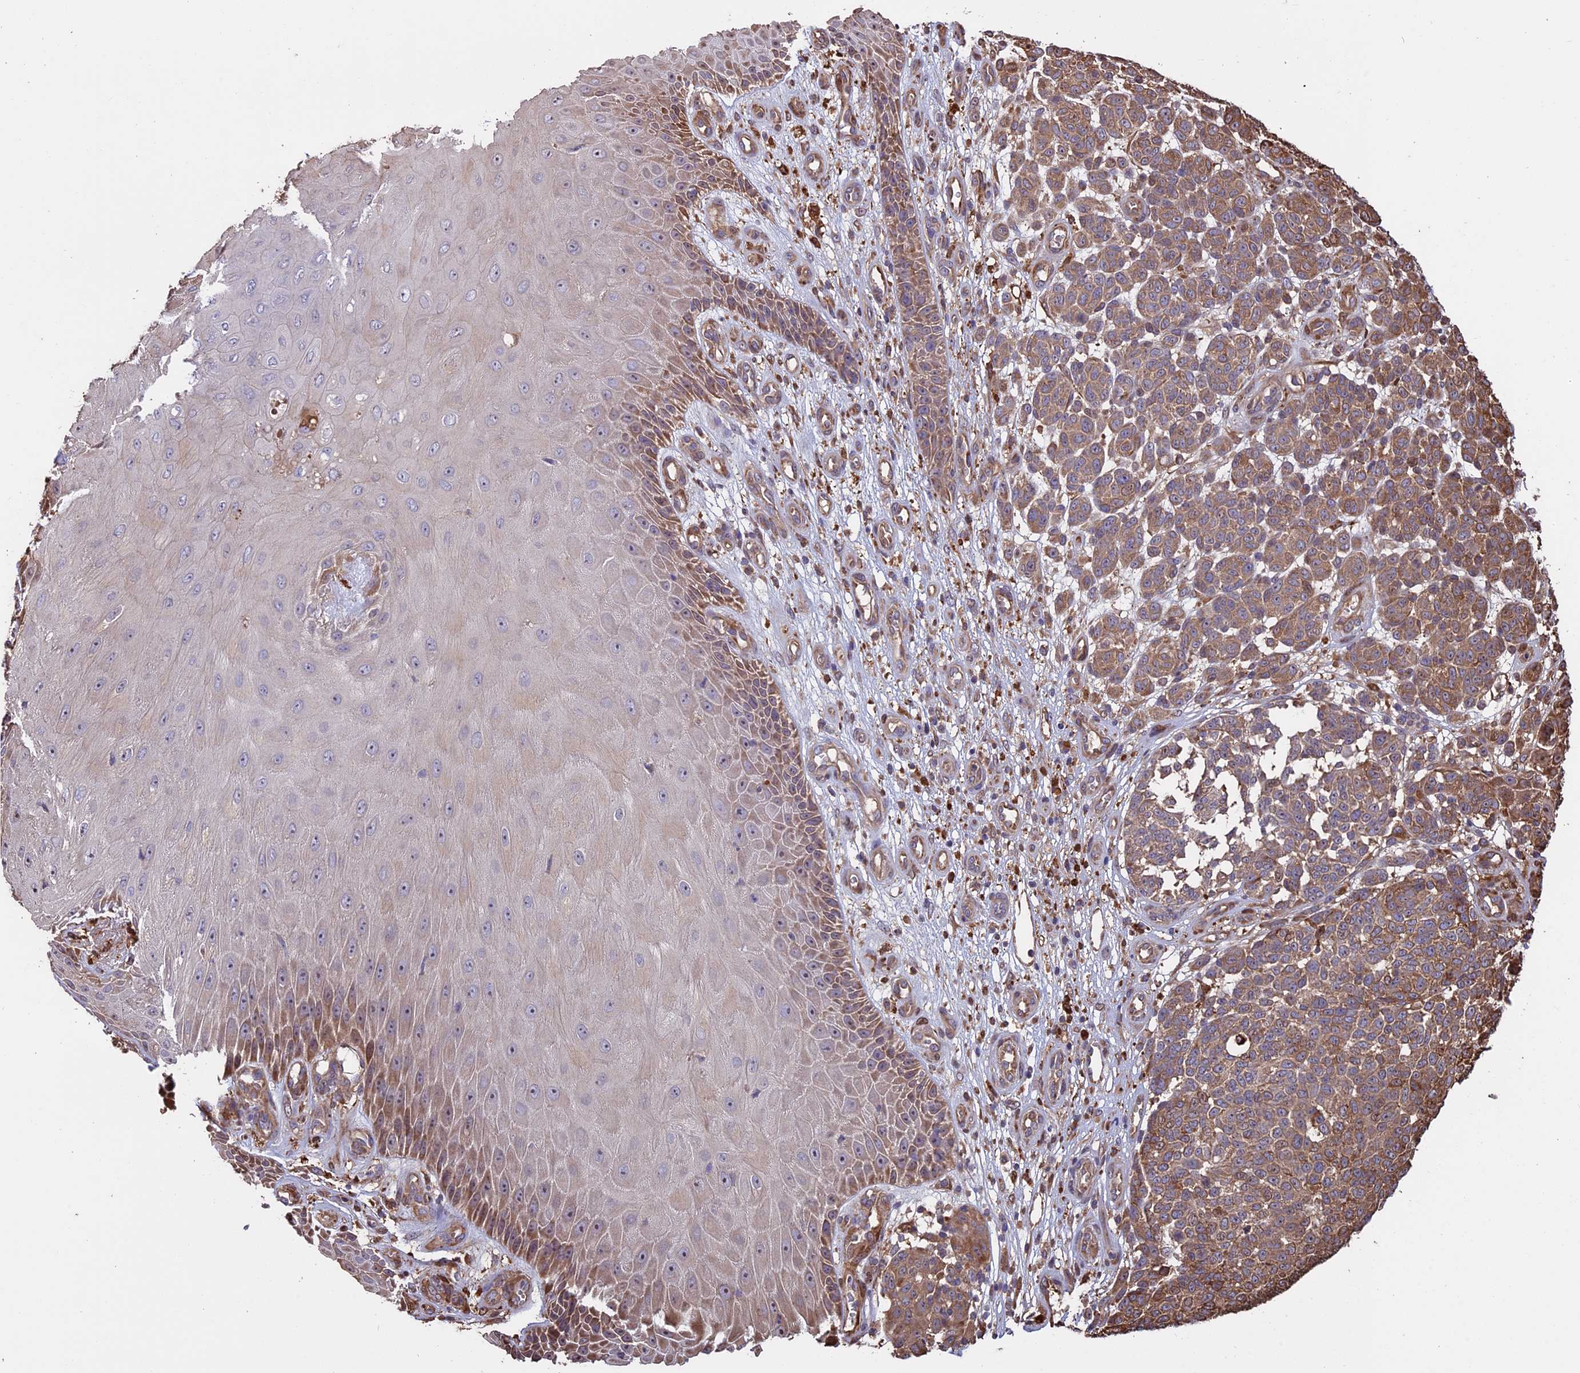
{"staining": {"intensity": "moderate", "quantity": "25%-75%", "location": "cytoplasmic/membranous"}, "tissue": "melanoma", "cell_type": "Tumor cells", "image_type": "cancer", "snomed": [{"axis": "morphology", "description": "Malignant melanoma, NOS"}, {"axis": "topography", "description": "Skin"}], "caption": "Brown immunohistochemical staining in malignant melanoma exhibits moderate cytoplasmic/membranous expression in approximately 25%-75% of tumor cells.", "gene": "VWA3A", "patient": {"sex": "male", "age": 49}}